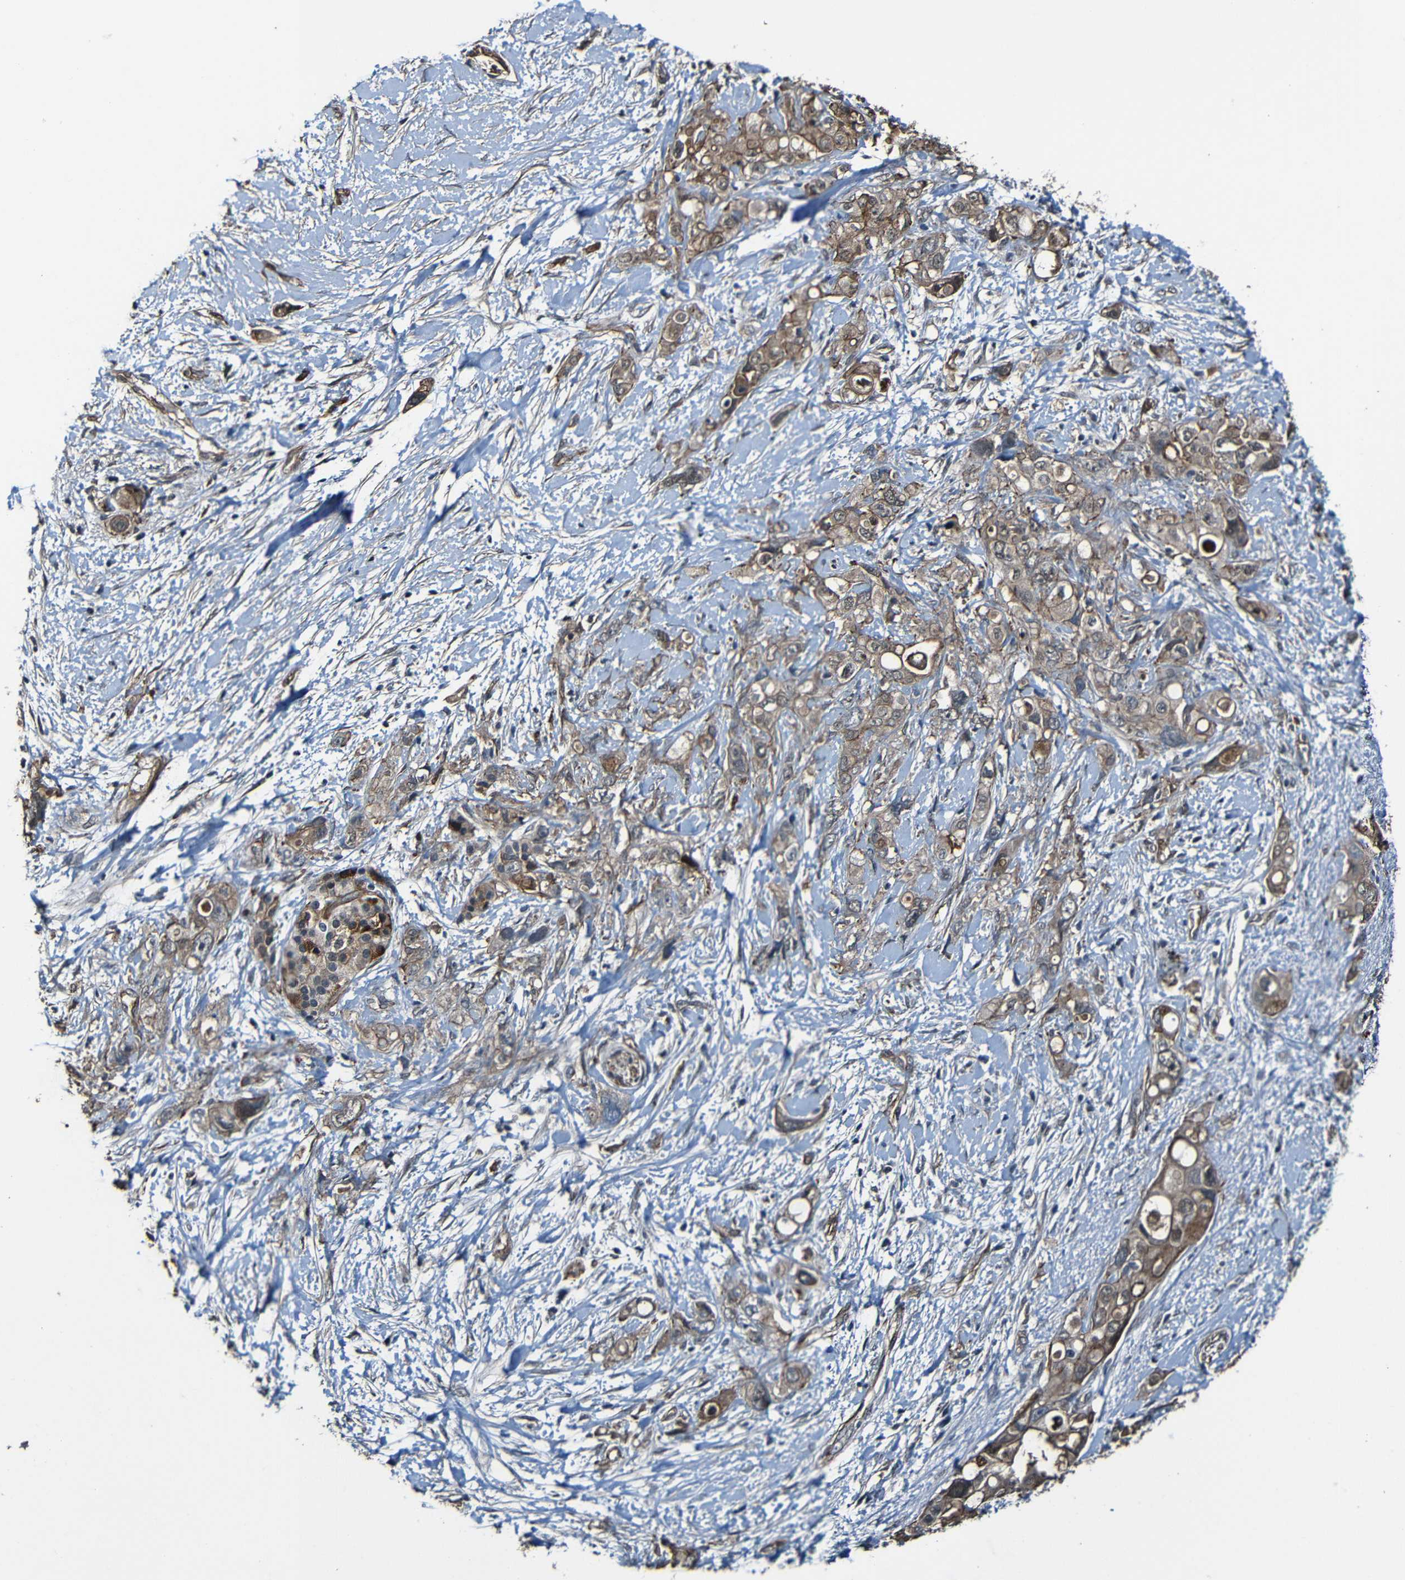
{"staining": {"intensity": "weak", "quantity": ">75%", "location": "cytoplasmic/membranous"}, "tissue": "pancreatic cancer", "cell_type": "Tumor cells", "image_type": "cancer", "snomed": [{"axis": "morphology", "description": "Adenocarcinoma, NOS"}, {"axis": "topography", "description": "Pancreas"}], "caption": "Weak cytoplasmic/membranous staining for a protein is identified in approximately >75% of tumor cells of pancreatic adenocarcinoma using IHC.", "gene": "LGR5", "patient": {"sex": "female", "age": 56}}